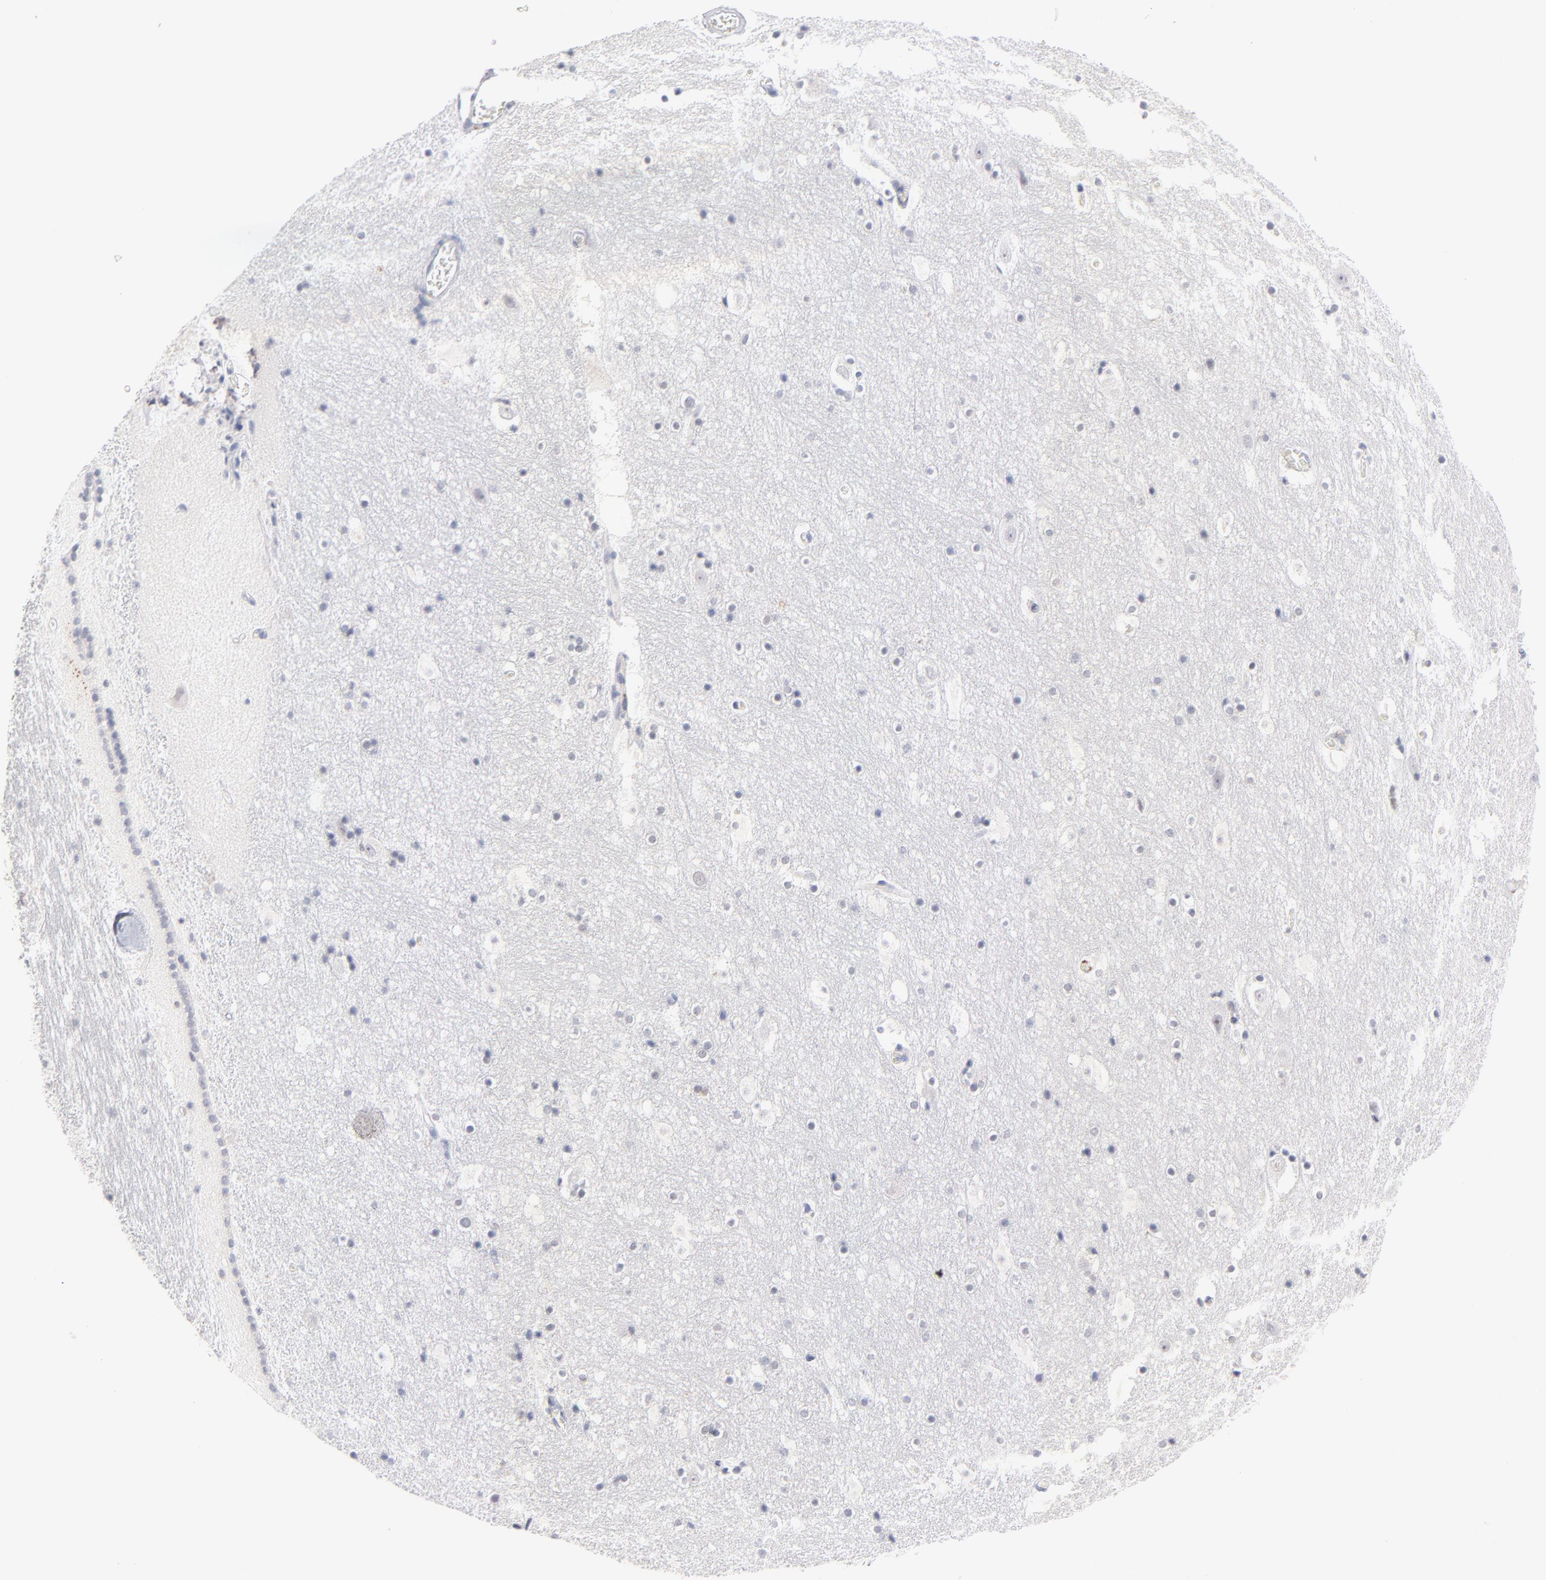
{"staining": {"intensity": "weak", "quantity": "<25%", "location": "nuclear"}, "tissue": "hippocampus", "cell_type": "Glial cells", "image_type": "normal", "snomed": [{"axis": "morphology", "description": "Normal tissue, NOS"}, {"axis": "topography", "description": "Hippocampus"}], "caption": "This histopathology image is of unremarkable hippocampus stained with immunohistochemistry to label a protein in brown with the nuclei are counter-stained blue. There is no staining in glial cells. (IHC, brightfield microscopy, high magnification).", "gene": "PARP1", "patient": {"sex": "male", "age": 45}}